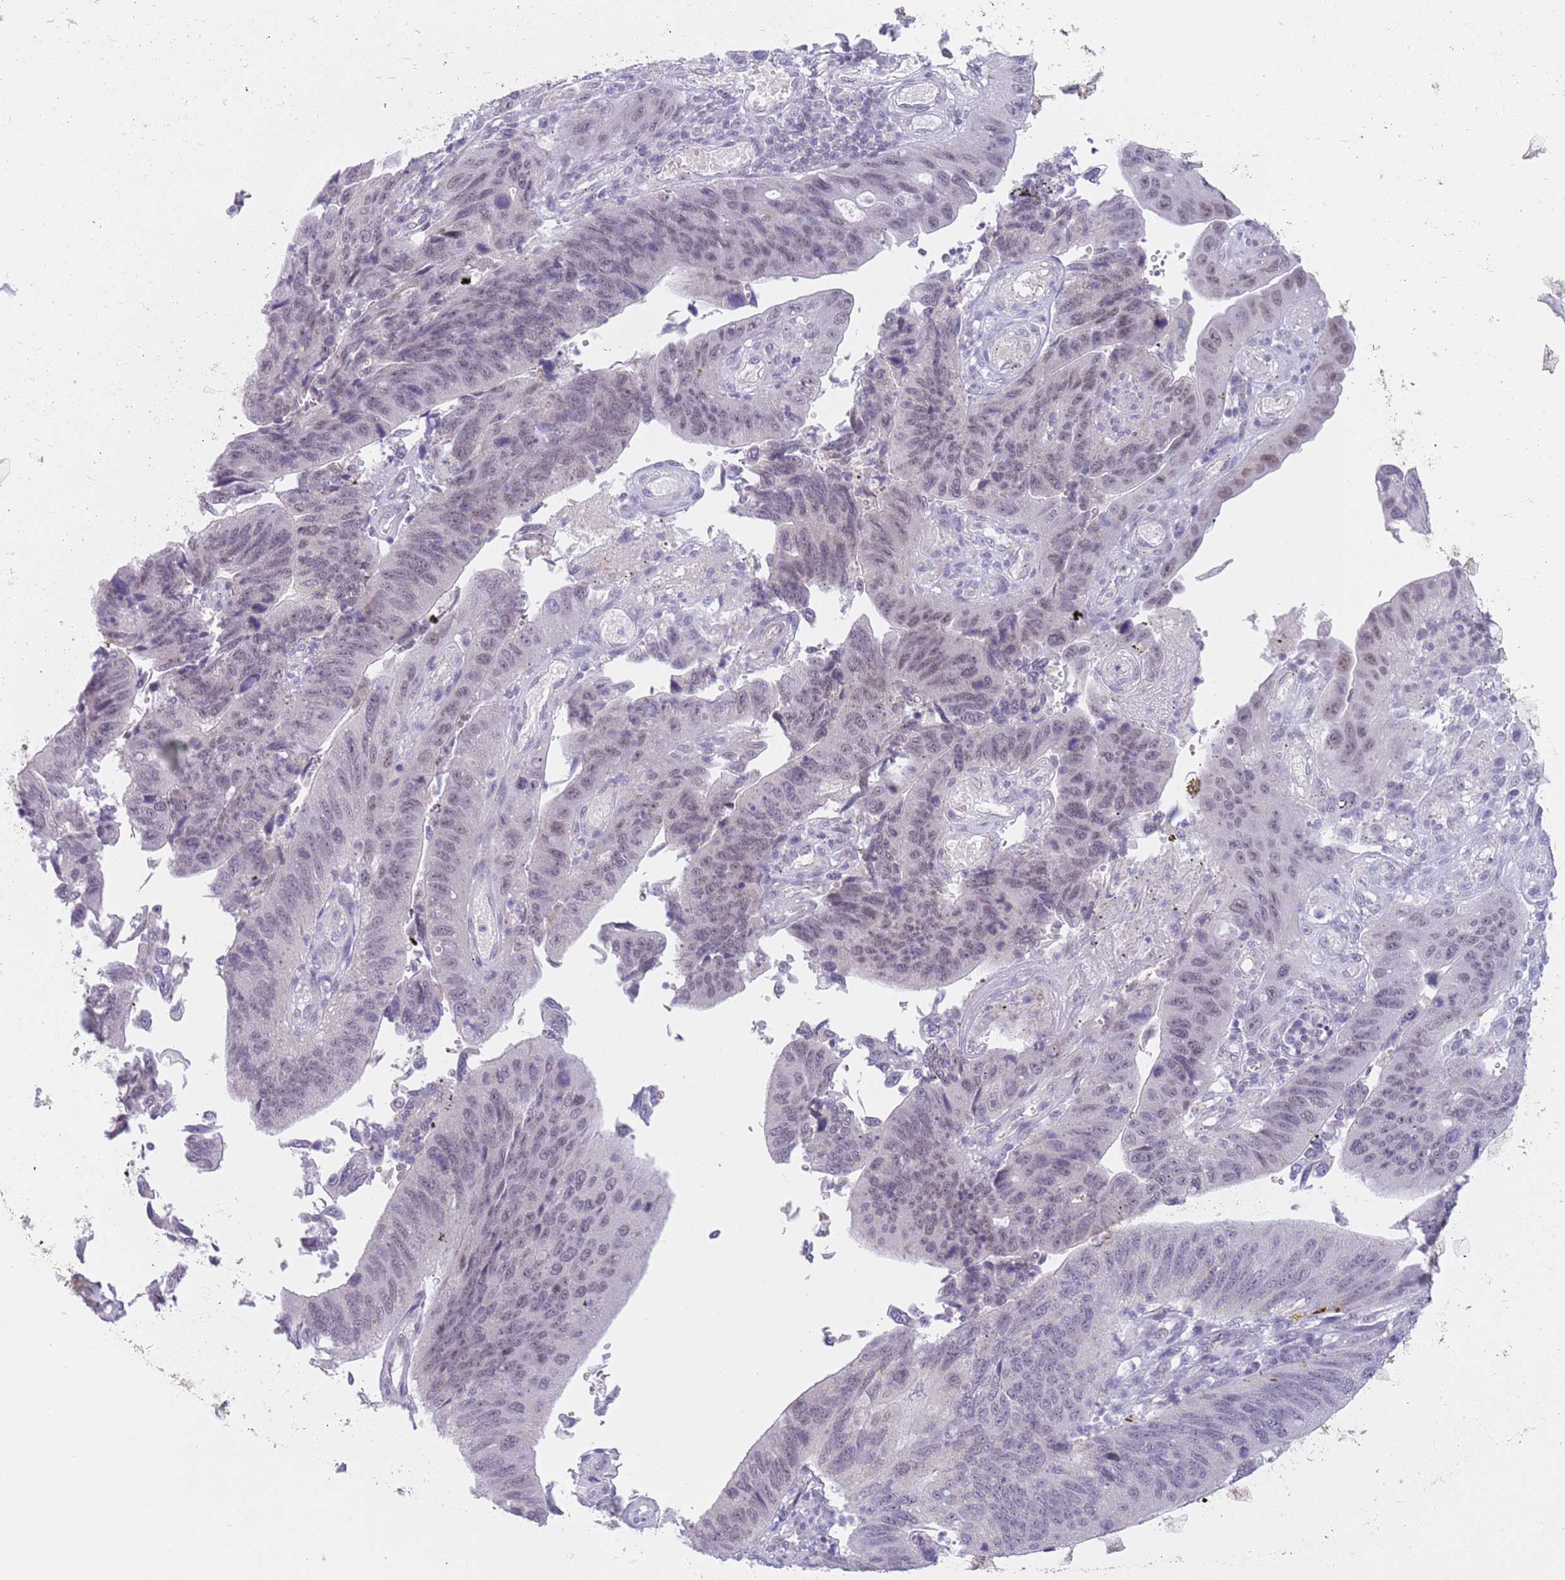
{"staining": {"intensity": "moderate", "quantity": "<25%", "location": "nuclear"}, "tissue": "stomach cancer", "cell_type": "Tumor cells", "image_type": "cancer", "snomed": [{"axis": "morphology", "description": "Adenocarcinoma, NOS"}, {"axis": "topography", "description": "Stomach"}], "caption": "A brown stain labels moderate nuclear expression of a protein in human adenocarcinoma (stomach) tumor cells. (IHC, brightfield microscopy, high magnification).", "gene": "ZNF574", "patient": {"sex": "male", "age": 59}}